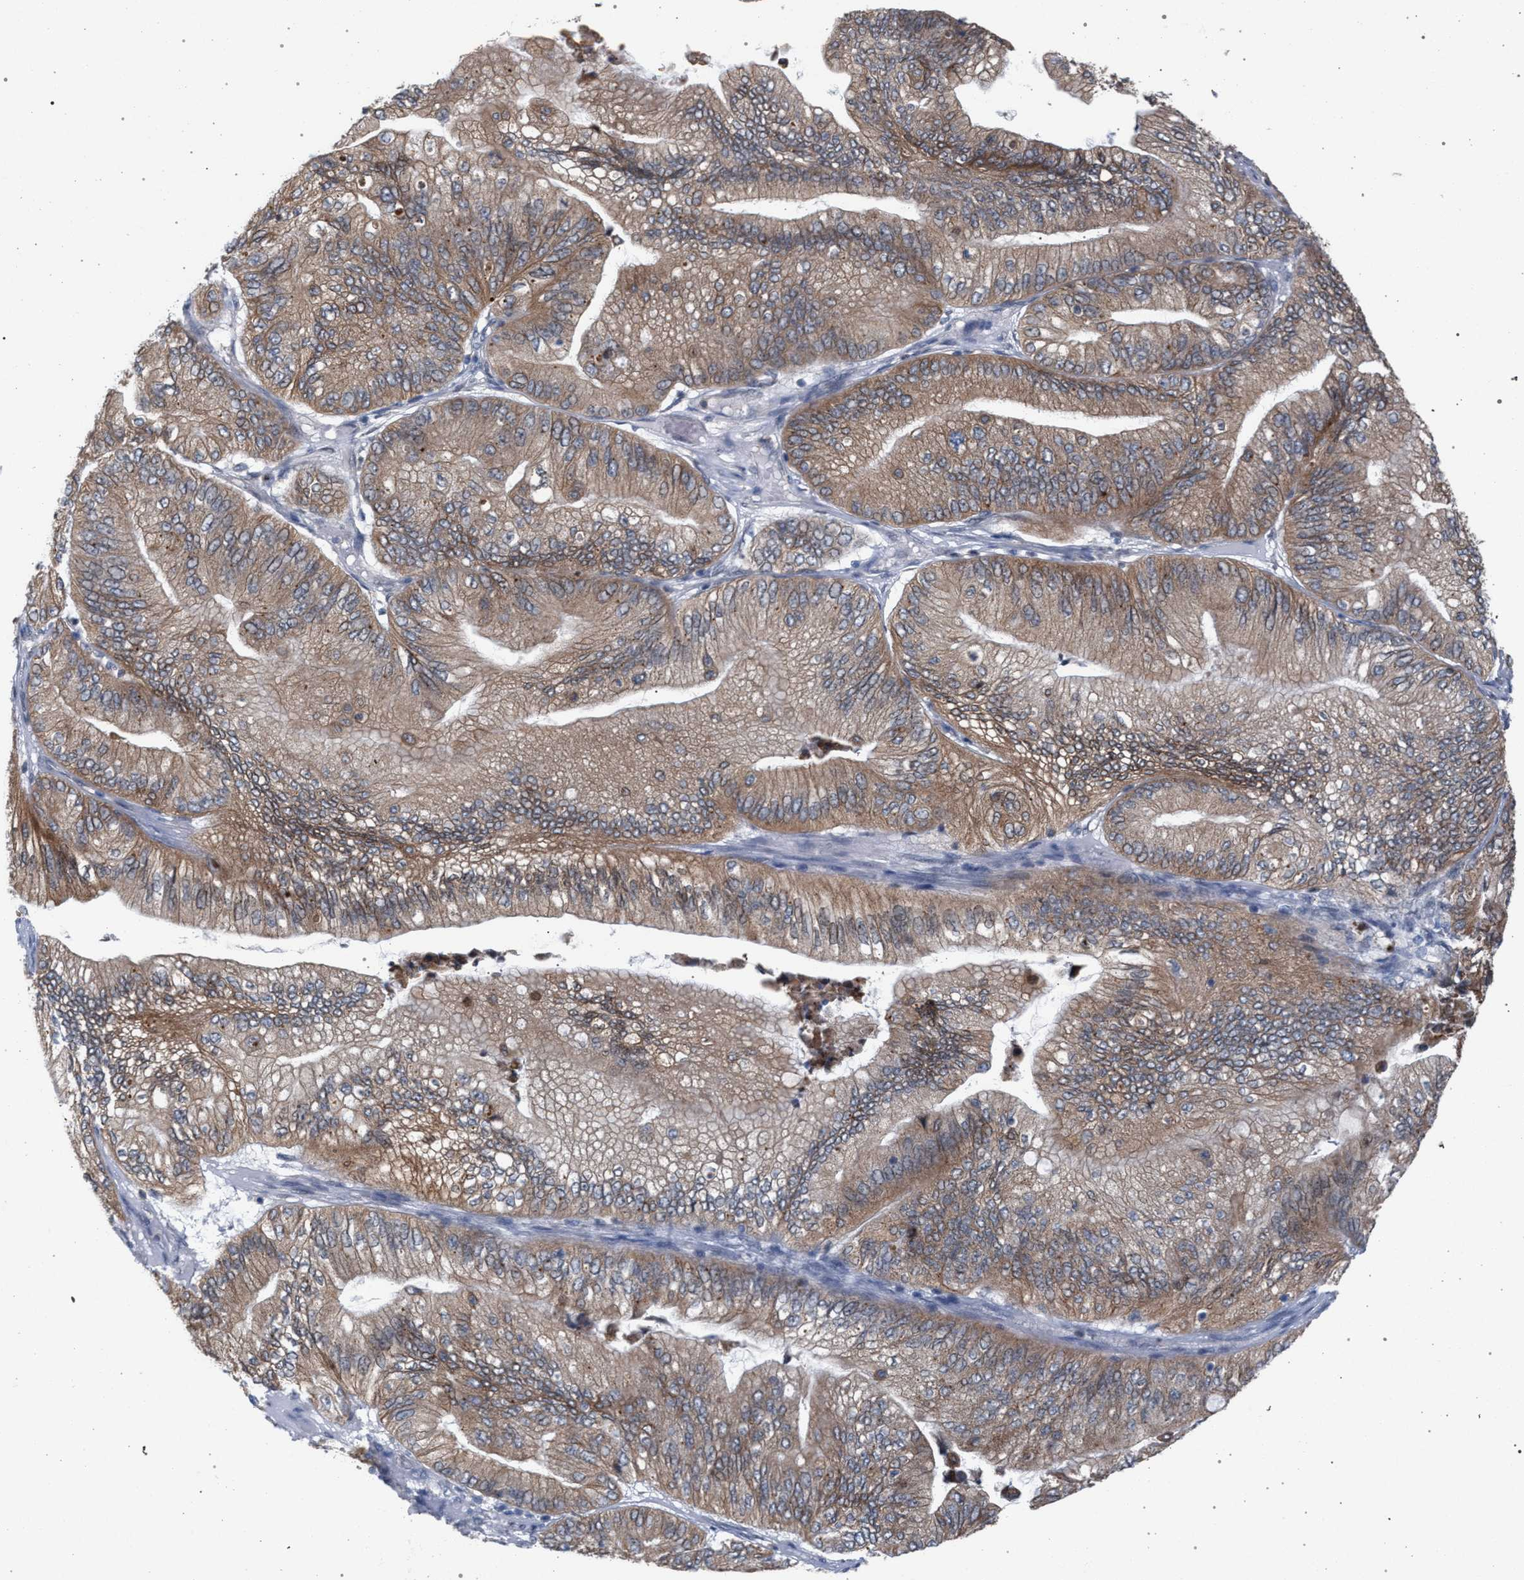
{"staining": {"intensity": "moderate", "quantity": ">75%", "location": "cytoplasmic/membranous"}, "tissue": "ovarian cancer", "cell_type": "Tumor cells", "image_type": "cancer", "snomed": [{"axis": "morphology", "description": "Cystadenocarcinoma, mucinous, NOS"}, {"axis": "topography", "description": "Ovary"}], "caption": "A medium amount of moderate cytoplasmic/membranous staining is appreciated in approximately >75% of tumor cells in ovarian cancer tissue.", "gene": "ARPC5L", "patient": {"sex": "female", "age": 61}}